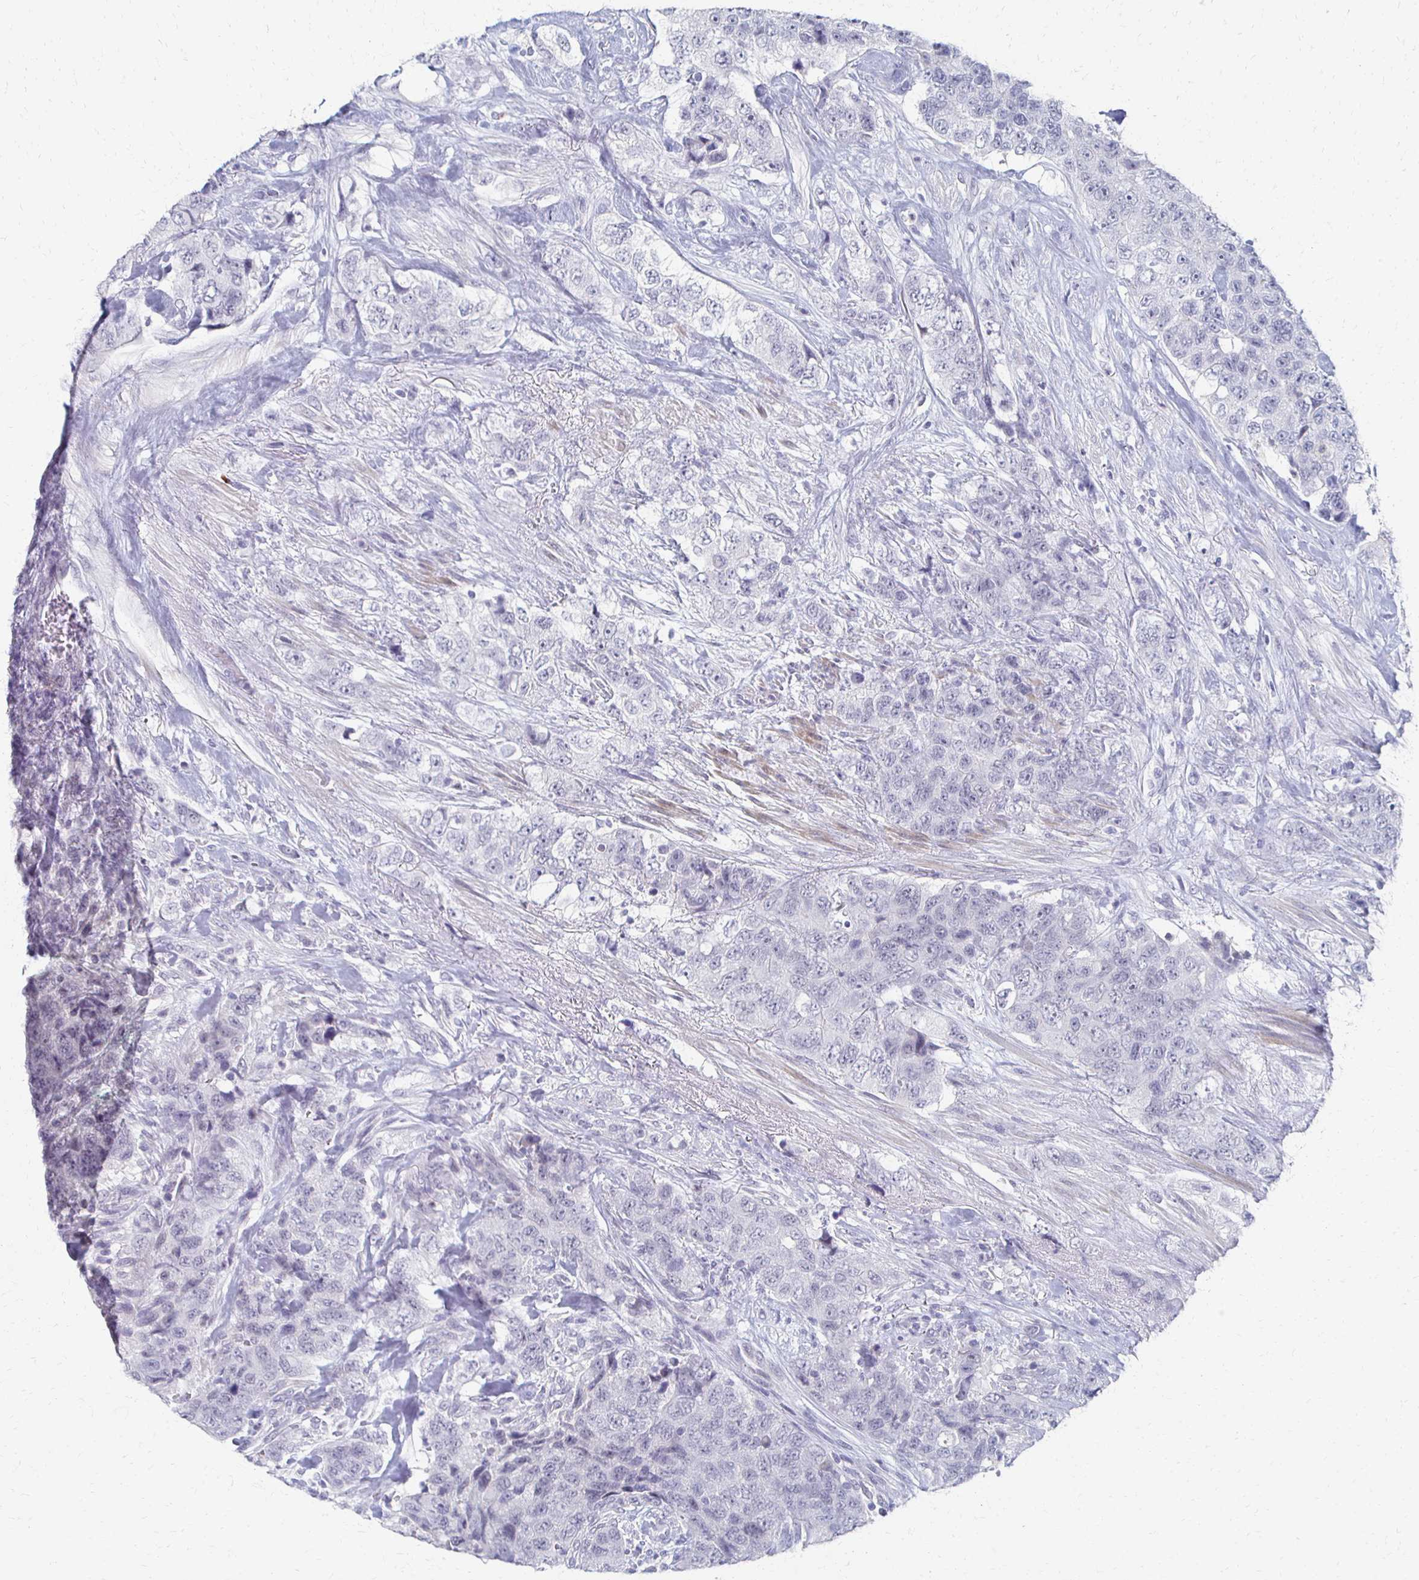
{"staining": {"intensity": "negative", "quantity": "none", "location": "none"}, "tissue": "urothelial cancer", "cell_type": "Tumor cells", "image_type": "cancer", "snomed": [{"axis": "morphology", "description": "Urothelial carcinoma, High grade"}, {"axis": "topography", "description": "Urinary bladder"}], "caption": "There is no significant staining in tumor cells of high-grade urothelial carcinoma.", "gene": "CXCR2", "patient": {"sex": "female", "age": 78}}